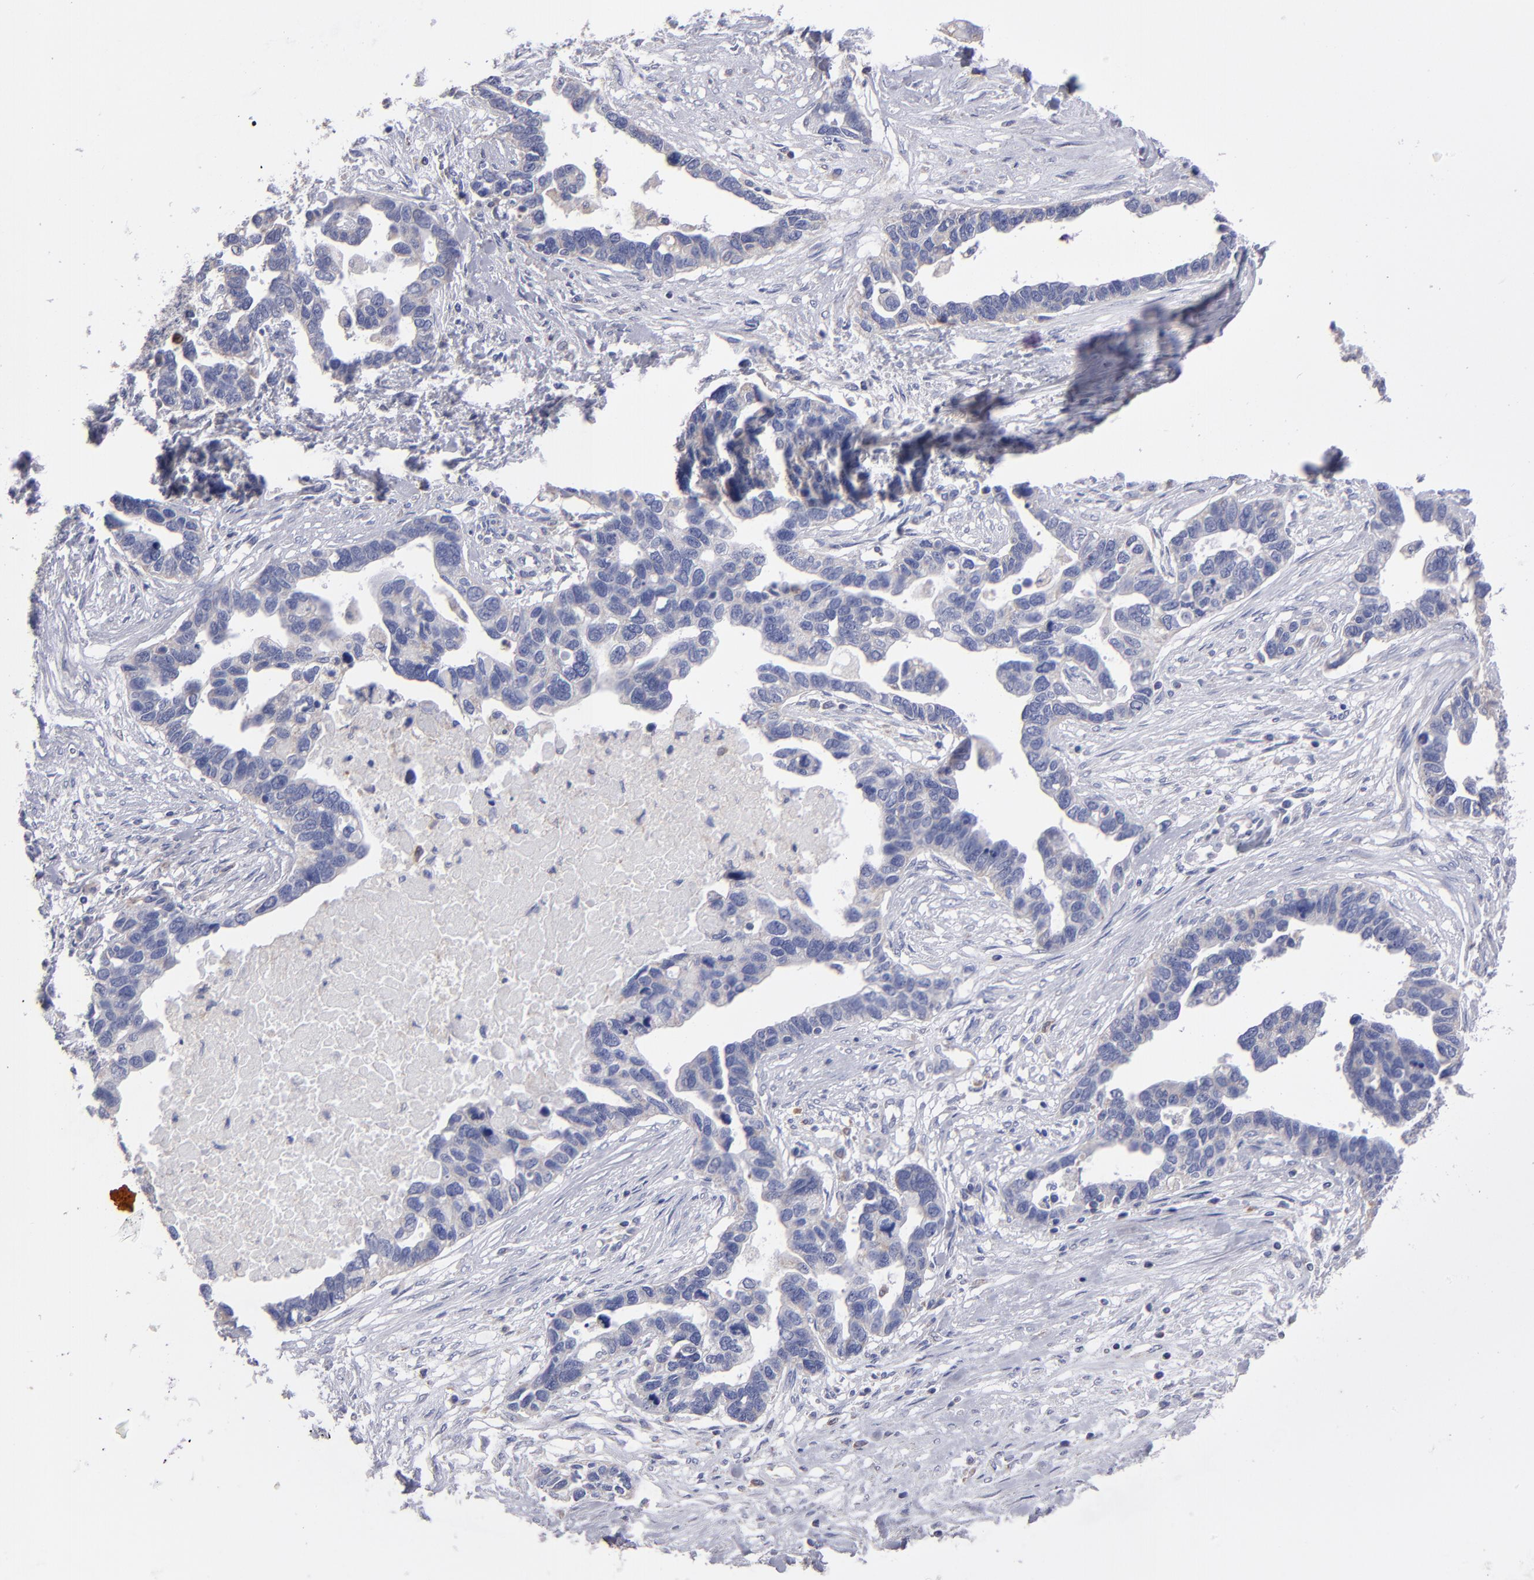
{"staining": {"intensity": "weak", "quantity": "<25%", "location": "cytoplasmic/membranous"}, "tissue": "ovarian cancer", "cell_type": "Tumor cells", "image_type": "cancer", "snomed": [{"axis": "morphology", "description": "Cystadenocarcinoma, serous, NOS"}, {"axis": "topography", "description": "Ovary"}], "caption": "Immunohistochemistry (IHC) of ovarian cancer (serous cystadenocarcinoma) reveals no positivity in tumor cells.", "gene": "FGR", "patient": {"sex": "female", "age": 54}}